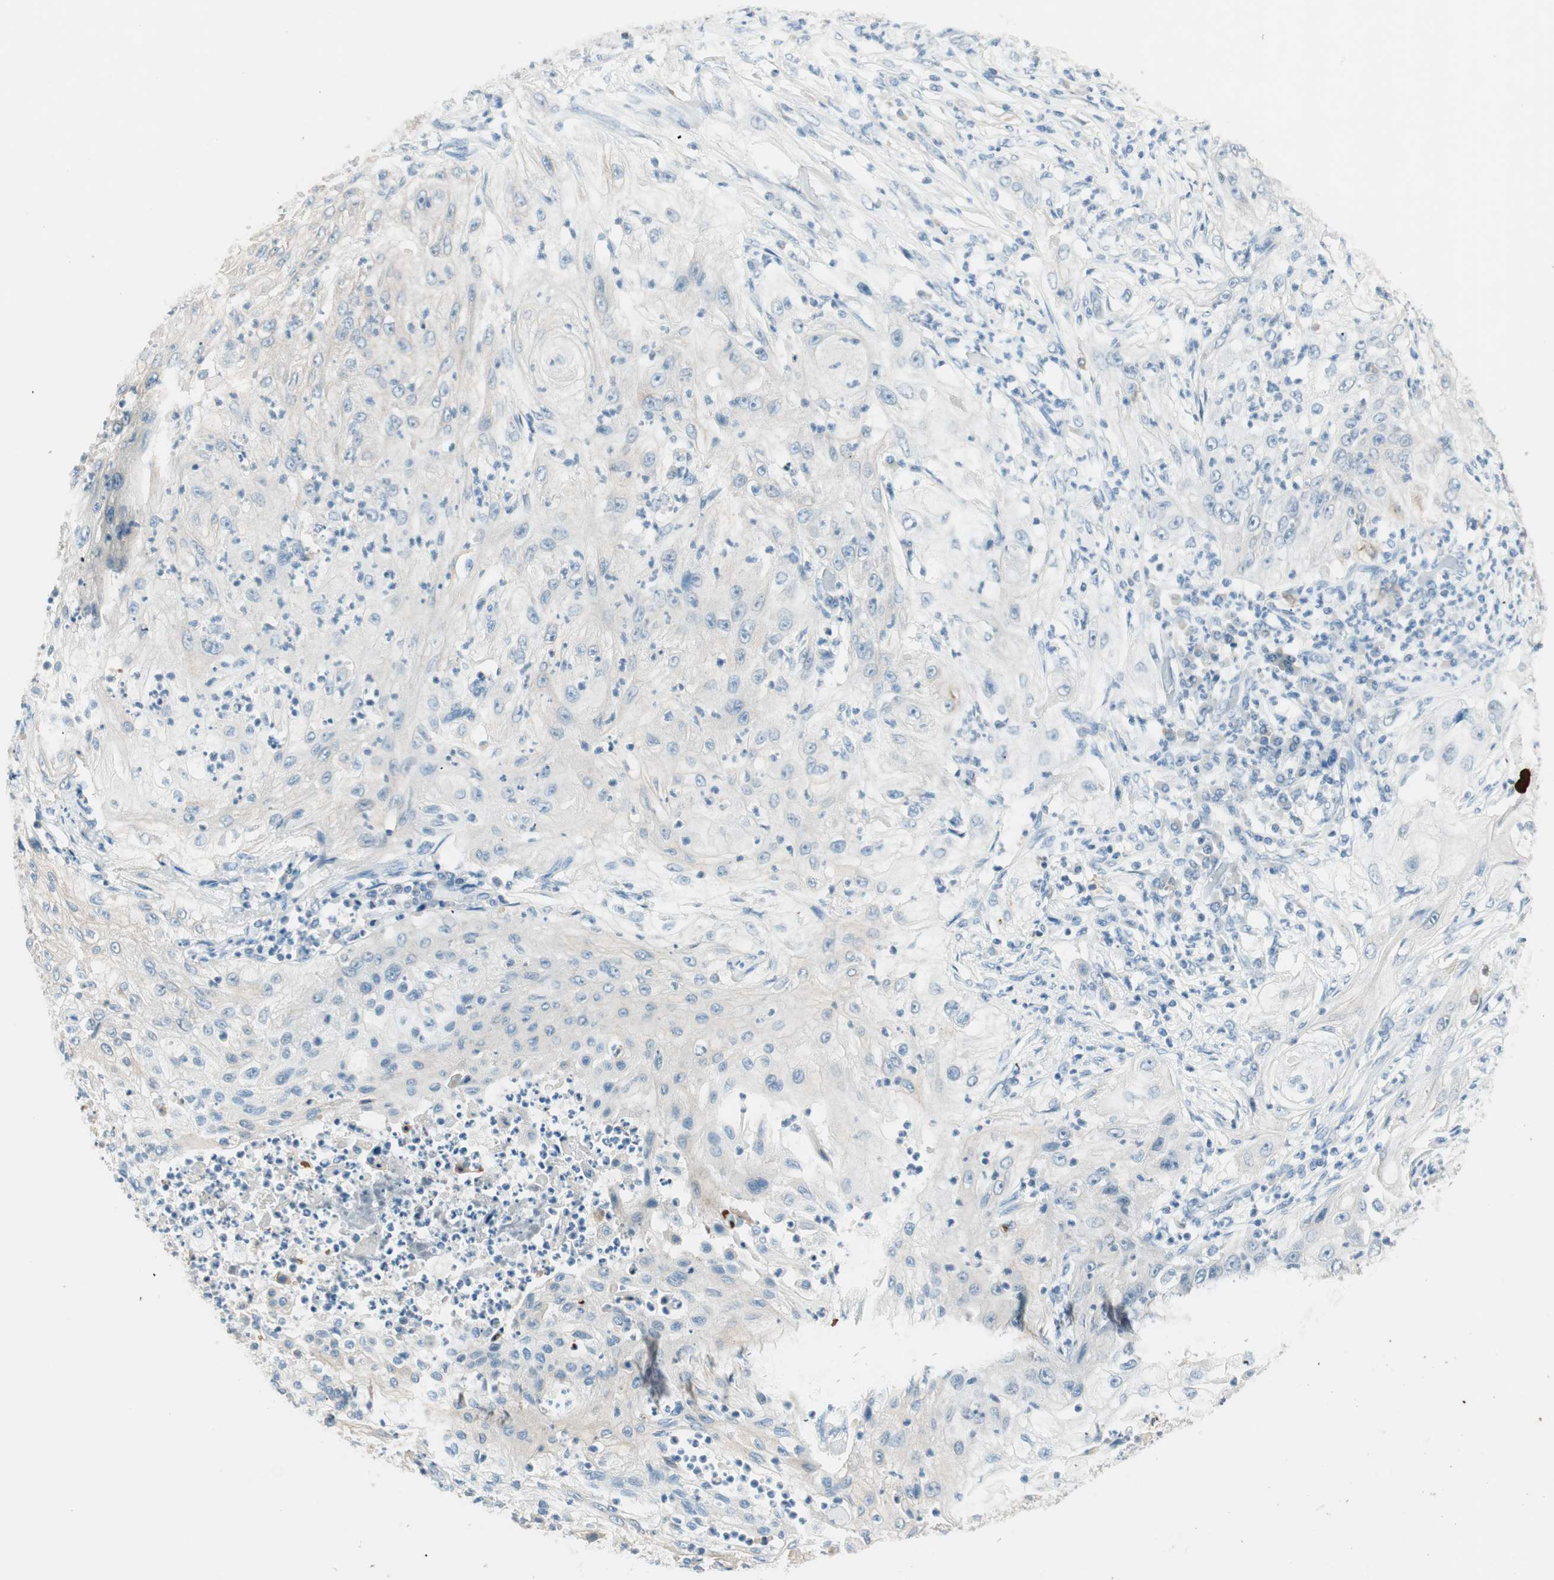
{"staining": {"intensity": "negative", "quantity": "none", "location": "none"}, "tissue": "lung cancer", "cell_type": "Tumor cells", "image_type": "cancer", "snomed": [{"axis": "morphology", "description": "Inflammation, NOS"}, {"axis": "morphology", "description": "Squamous cell carcinoma, NOS"}, {"axis": "topography", "description": "Lymph node"}, {"axis": "topography", "description": "Soft tissue"}, {"axis": "topography", "description": "Lung"}], "caption": "Immunohistochemistry micrograph of neoplastic tissue: lung cancer stained with DAB reveals no significant protein expression in tumor cells.", "gene": "GNAO1", "patient": {"sex": "male", "age": 66}}